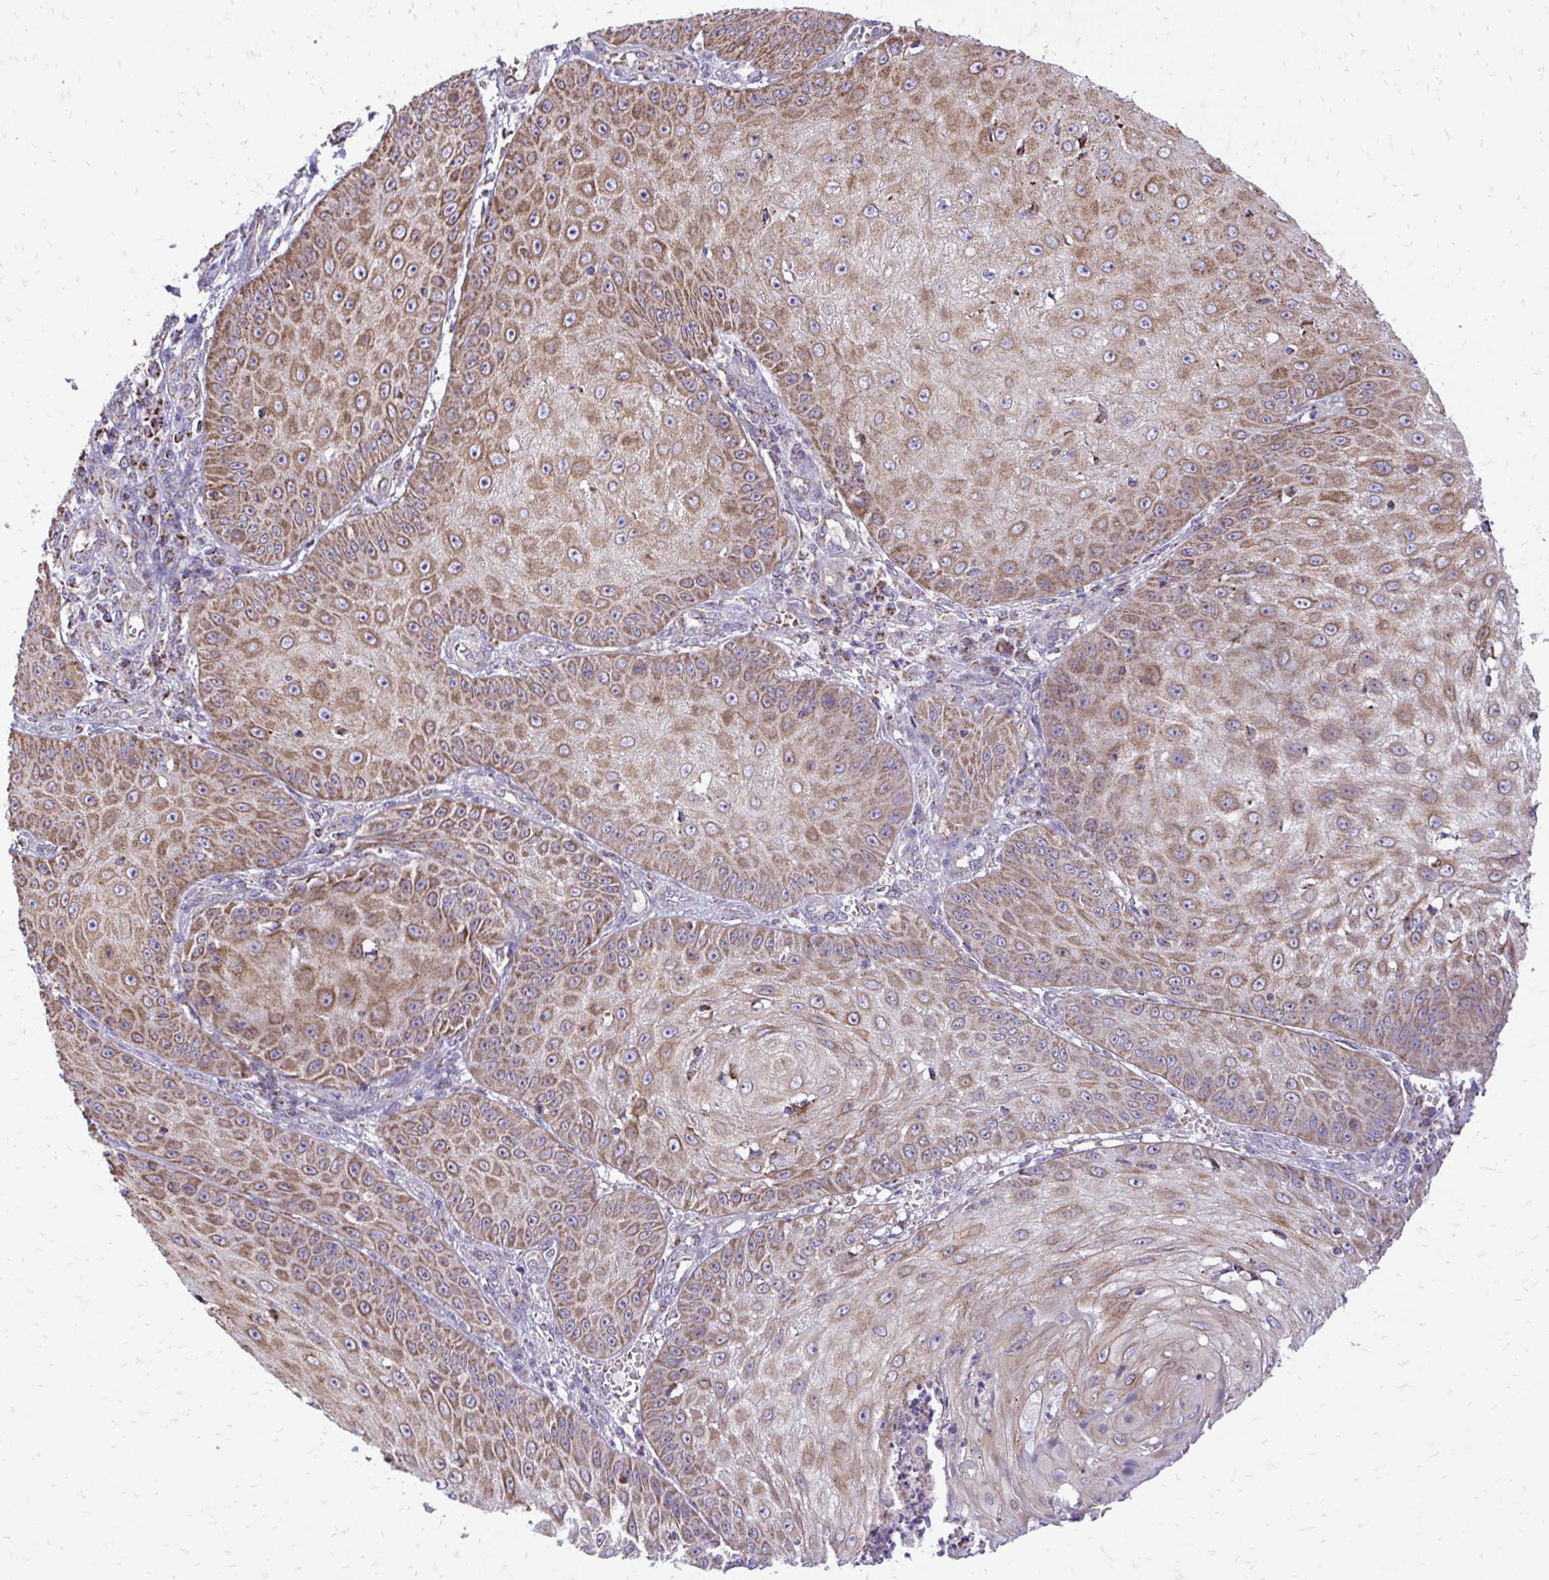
{"staining": {"intensity": "moderate", "quantity": ">75%", "location": "cytoplasmic/membranous"}, "tissue": "skin cancer", "cell_type": "Tumor cells", "image_type": "cancer", "snomed": [{"axis": "morphology", "description": "Squamous cell carcinoma, NOS"}, {"axis": "topography", "description": "Skin"}], "caption": "The histopathology image demonstrates staining of skin cancer (squamous cell carcinoma), revealing moderate cytoplasmic/membranous protein positivity (brown color) within tumor cells.", "gene": "UBE2C", "patient": {"sex": "male", "age": 70}}